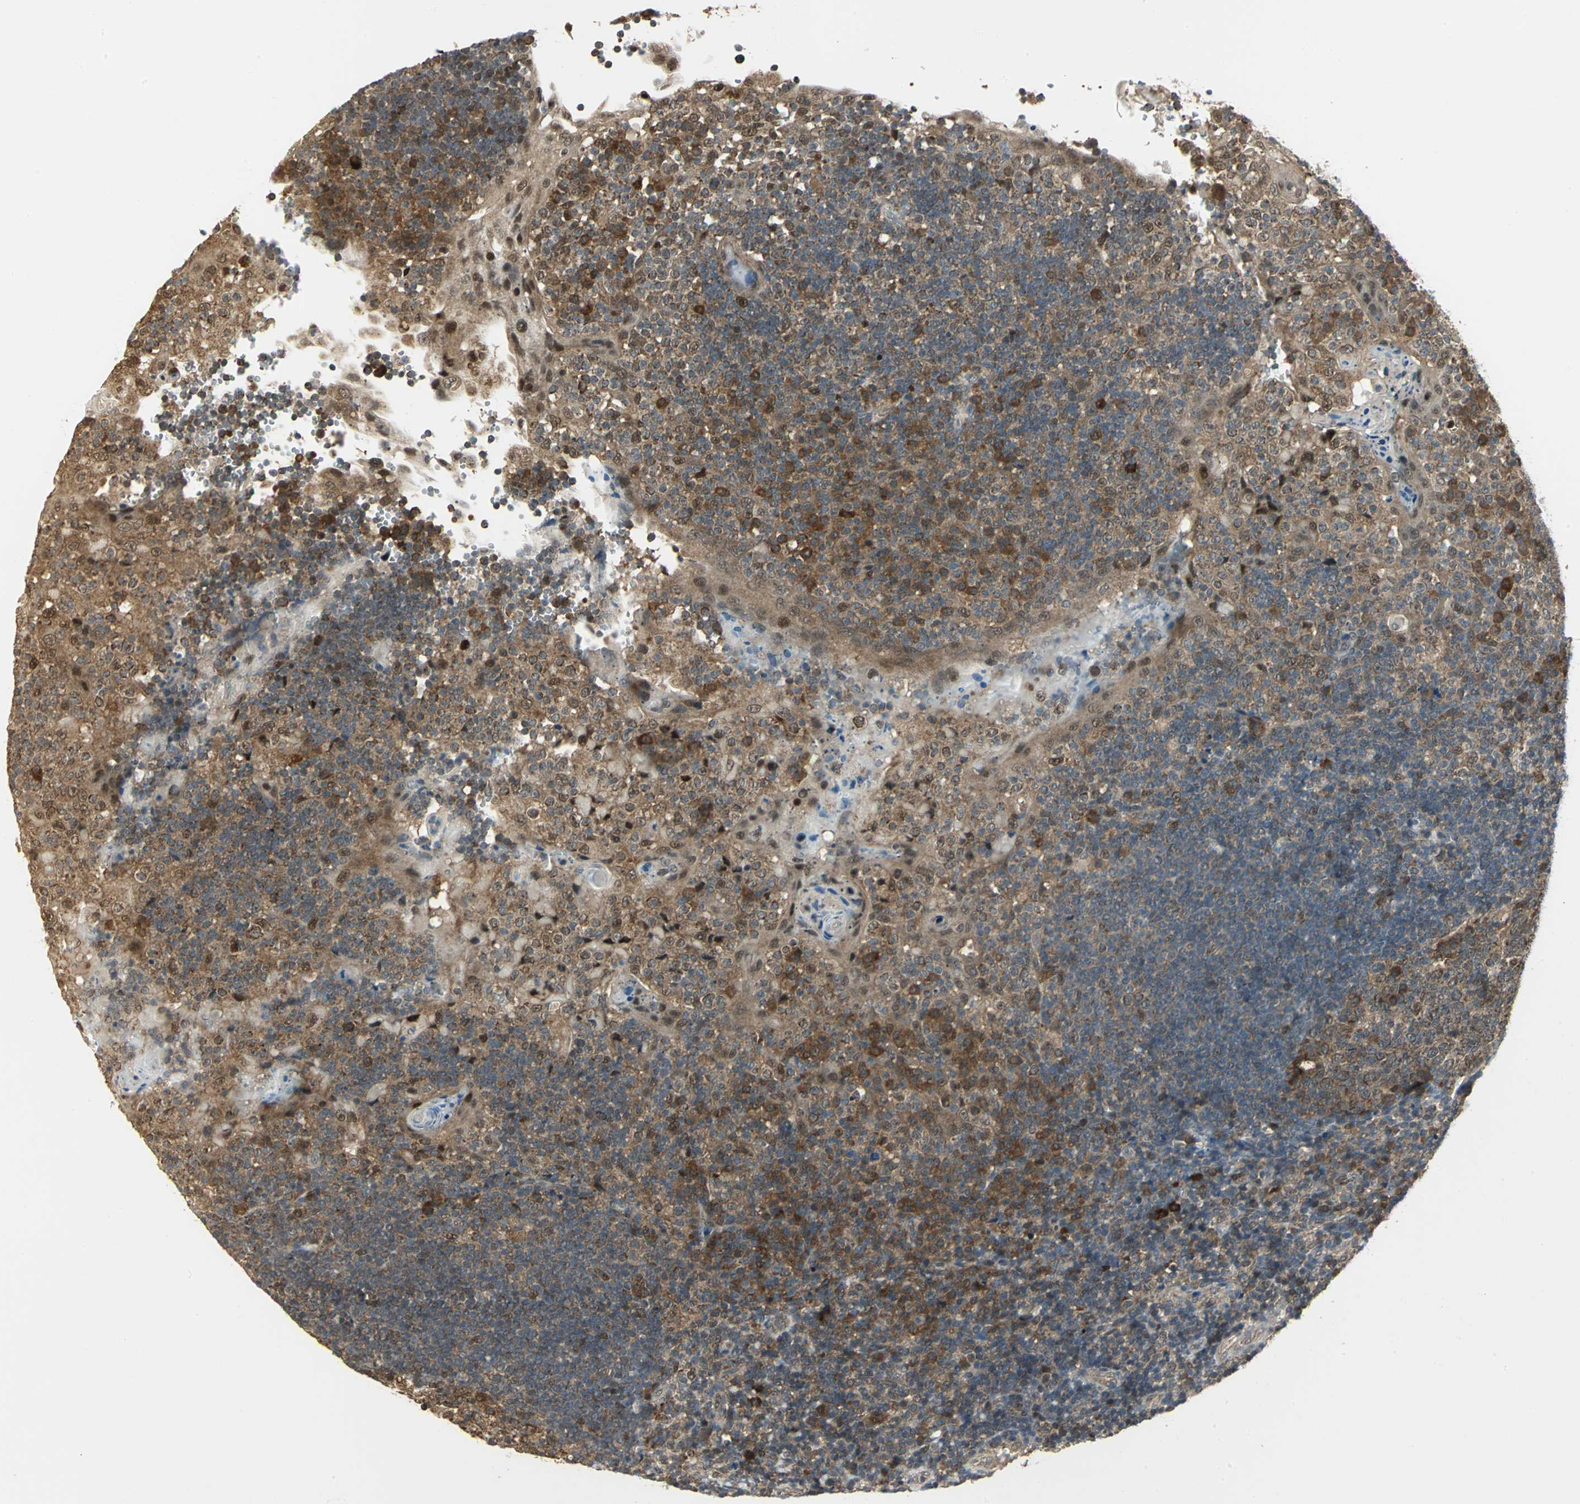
{"staining": {"intensity": "moderate", "quantity": ">75%", "location": "cytoplasmic/membranous"}, "tissue": "tonsil", "cell_type": "Germinal center cells", "image_type": "normal", "snomed": [{"axis": "morphology", "description": "Normal tissue, NOS"}, {"axis": "topography", "description": "Tonsil"}], "caption": "Immunohistochemistry (DAB) staining of normal human tonsil shows moderate cytoplasmic/membranous protein staining in about >75% of germinal center cells. (brown staining indicates protein expression, while blue staining denotes nuclei).", "gene": "PSMC4", "patient": {"sex": "female", "age": 40}}